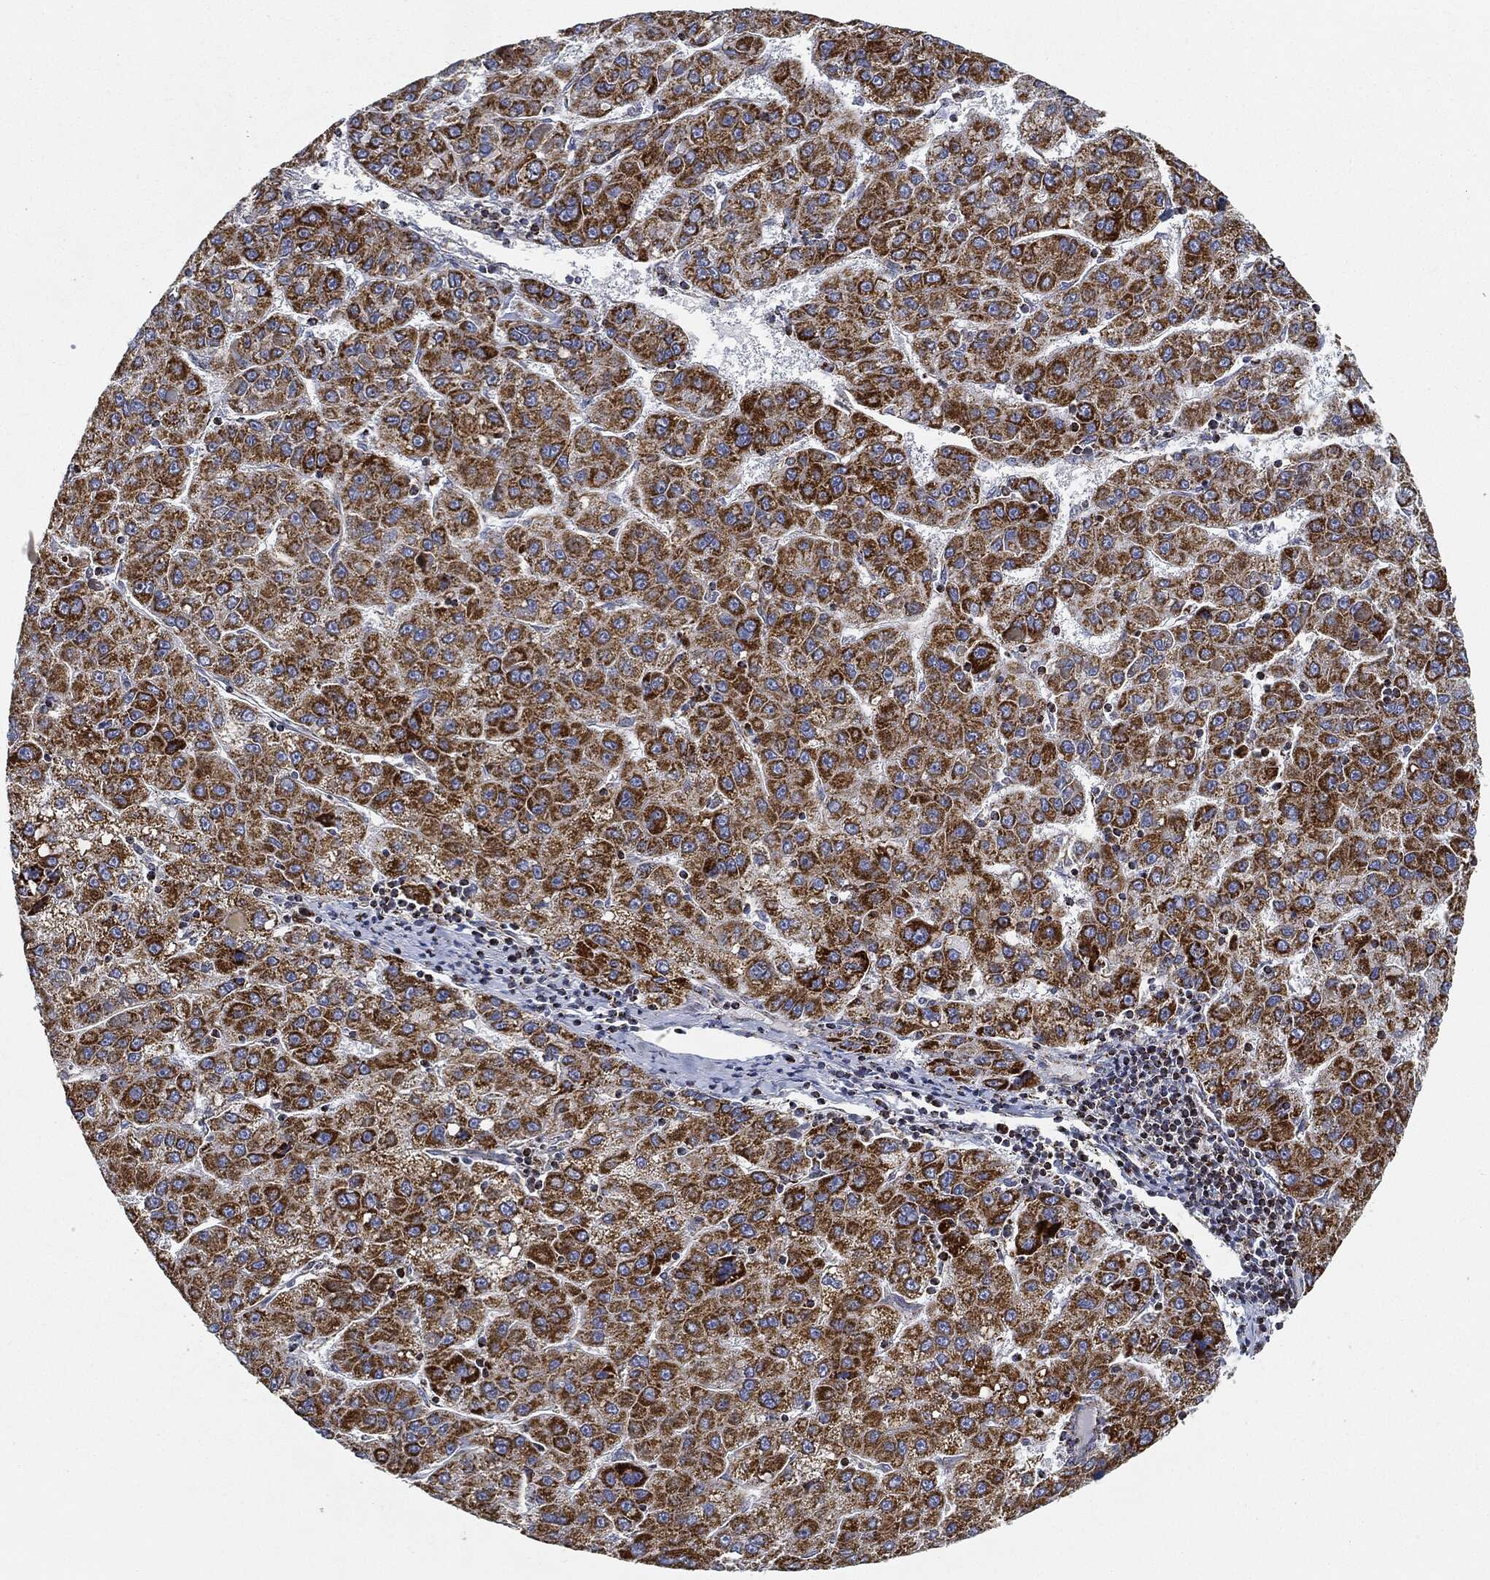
{"staining": {"intensity": "strong", "quantity": ">75%", "location": "cytoplasmic/membranous"}, "tissue": "liver cancer", "cell_type": "Tumor cells", "image_type": "cancer", "snomed": [{"axis": "morphology", "description": "Carcinoma, Hepatocellular, NOS"}, {"axis": "topography", "description": "Liver"}], "caption": "Brown immunohistochemical staining in human liver cancer (hepatocellular carcinoma) demonstrates strong cytoplasmic/membranous positivity in about >75% of tumor cells.", "gene": "CAPN15", "patient": {"sex": "female", "age": 82}}